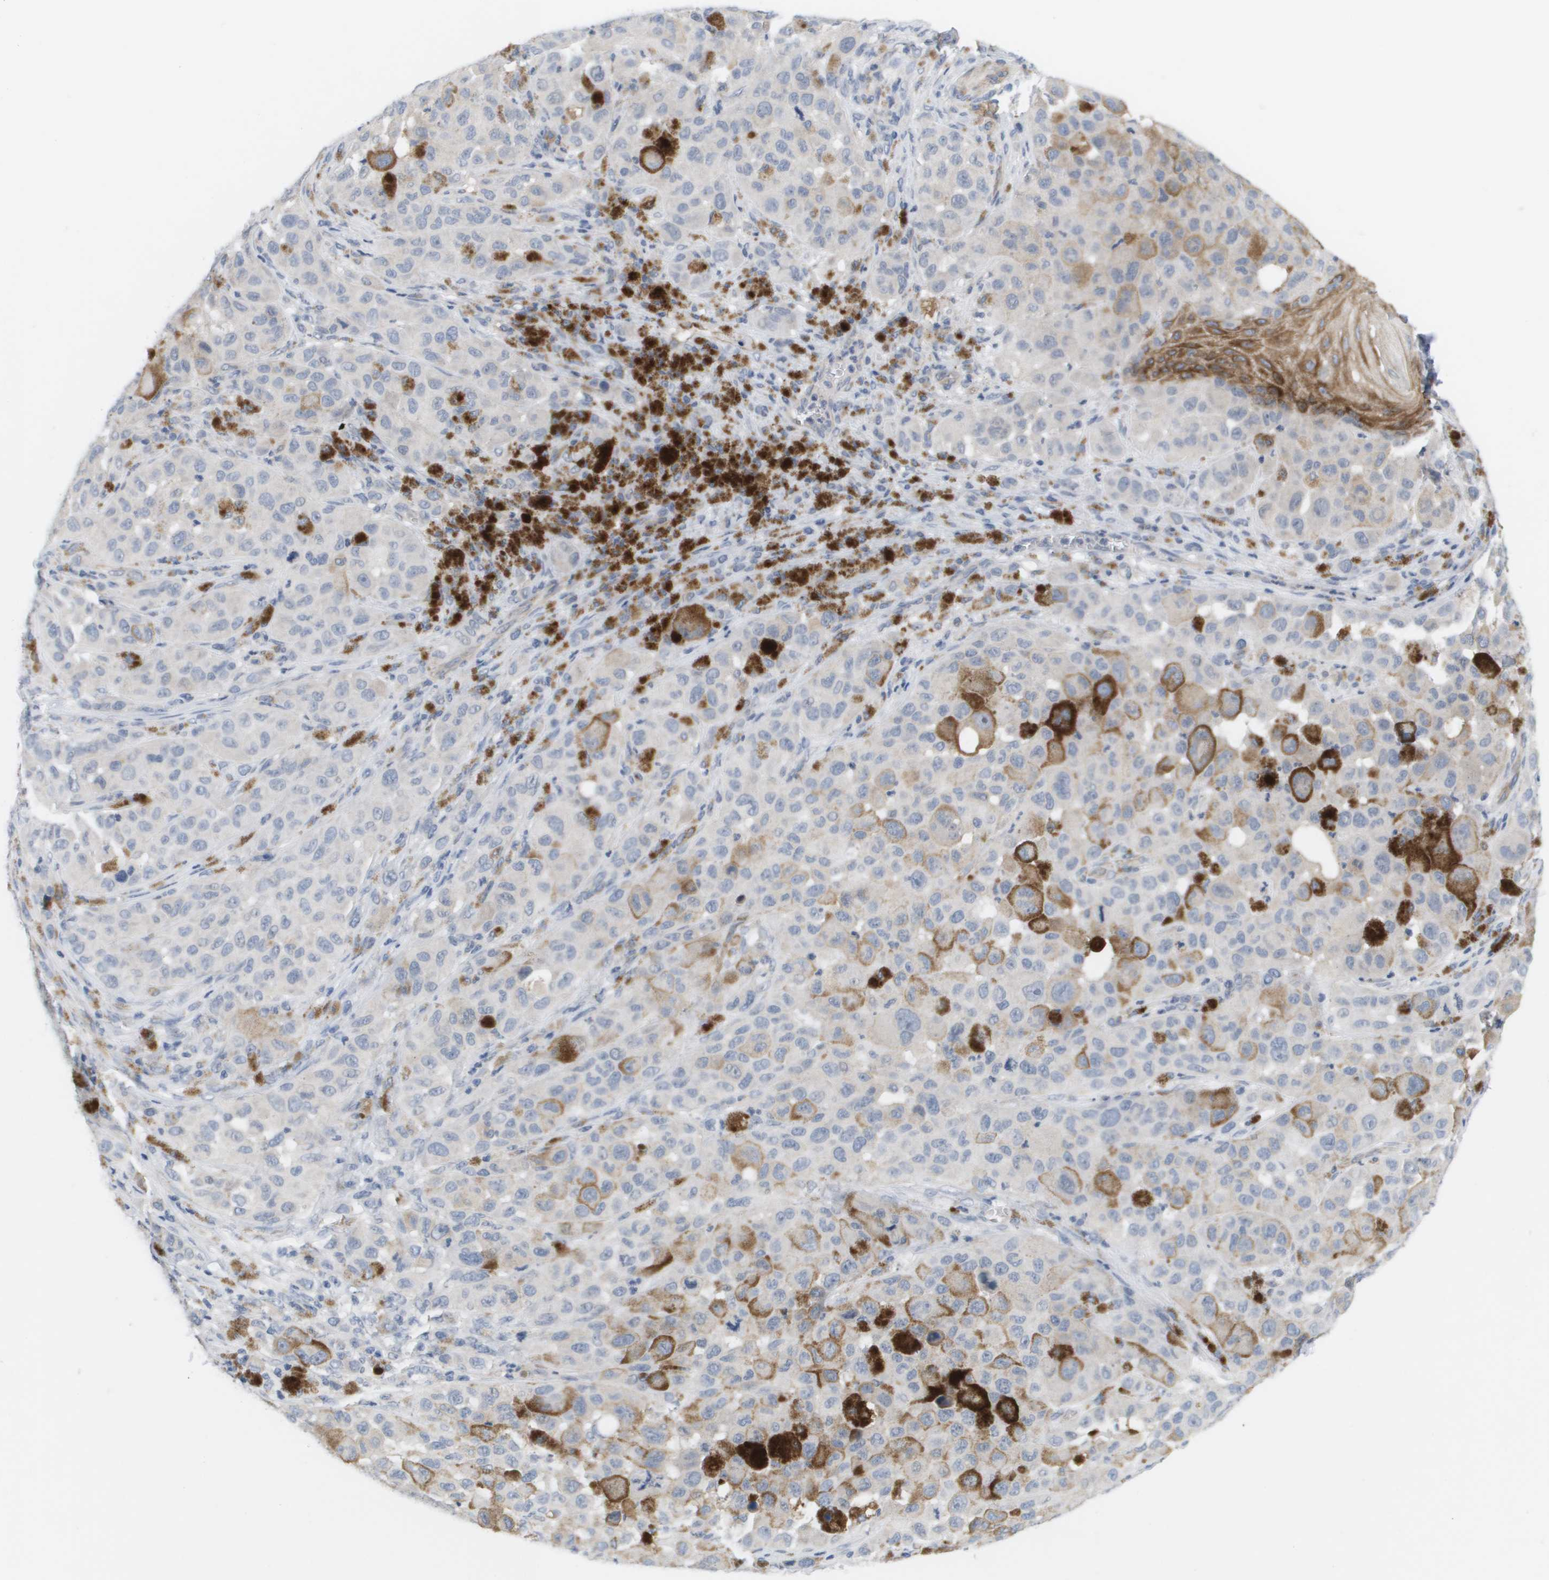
{"staining": {"intensity": "negative", "quantity": "none", "location": "none"}, "tissue": "melanoma", "cell_type": "Tumor cells", "image_type": "cancer", "snomed": [{"axis": "morphology", "description": "Malignant melanoma, NOS"}, {"axis": "topography", "description": "Skin"}], "caption": "Photomicrograph shows no protein positivity in tumor cells of malignant melanoma tissue.", "gene": "ANGPT2", "patient": {"sex": "male", "age": 96}}